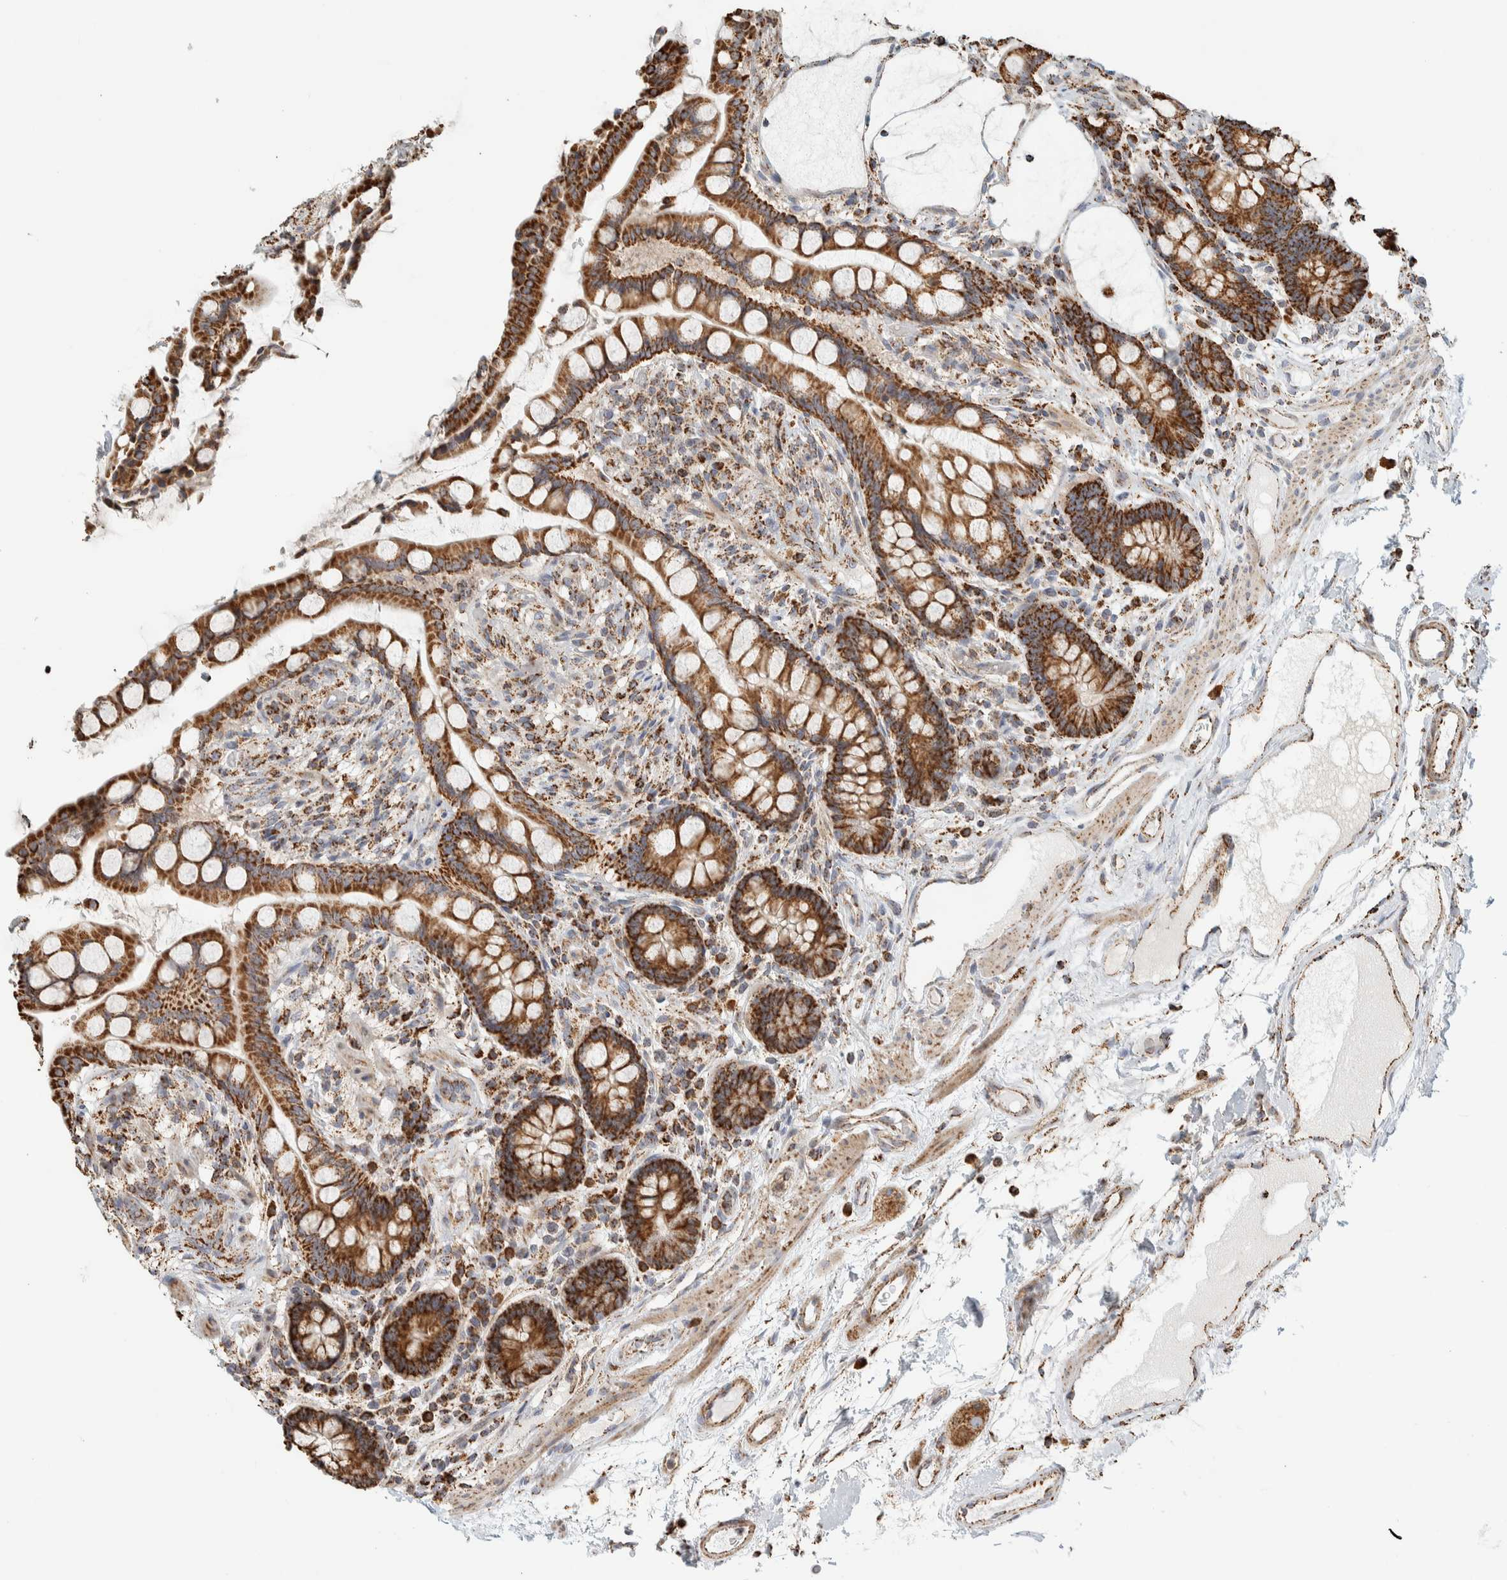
{"staining": {"intensity": "moderate", "quantity": ">75%", "location": "cytoplasmic/membranous"}, "tissue": "colon", "cell_type": "Endothelial cells", "image_type": "normal", "snomed": [{"axis": "morphology", "description": "Normal tissue, NOS"}, {"axis": "topography", "description": "Colon"}], "caption": "High-power microscopy captured an immunohistochemistry (IHC) image of unremarkable colon, revealing moderate cytoplasmic/membranous positivity in approximately >75% of endothelial cells.", "gene": "ZNF454", "patient": {"sex": "male", "age": 73}}